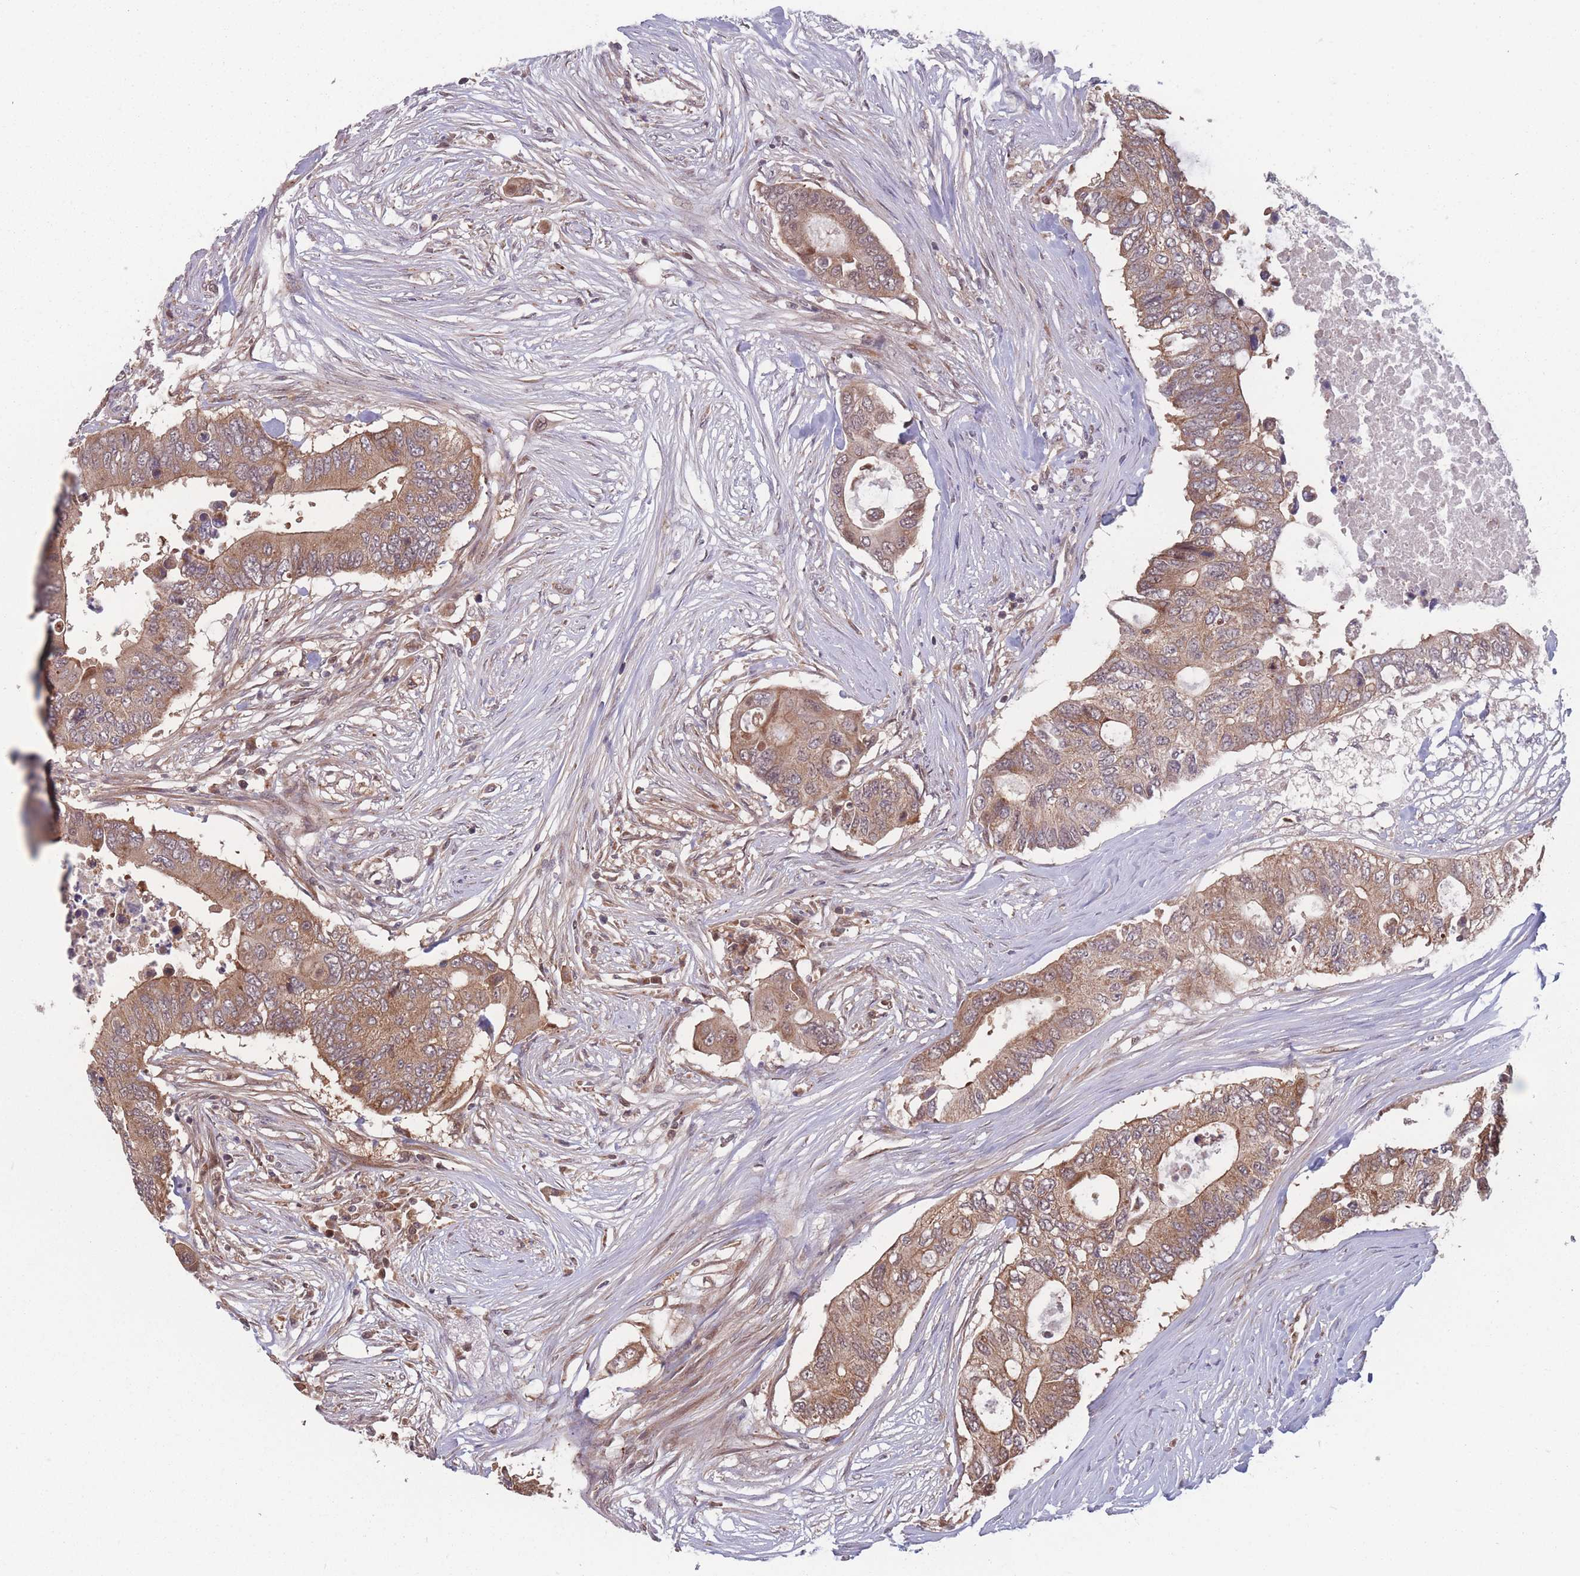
{"staining": {"intensity": "moderate", "quantity": ">75%", "location": "cytoplasmic/membranous"}, "tissue": "colorectal cancer", "cell_type": "Tumor cells", "image_type": "cancer", "snomed": [{"axis": "morphology", "description": "Adenocarcinoma, NOS"}, {"axis": "topography", "description": "Colon"}], "caption": "Immunohistochemical staining of colorectal cancer (adenocarcinoma) exhibits moderate cytoplasmic/membranous protein expression in about >75% of tumor cells.", "gene": "RPS18", "patient": {"sex": "male", "age": 71}}